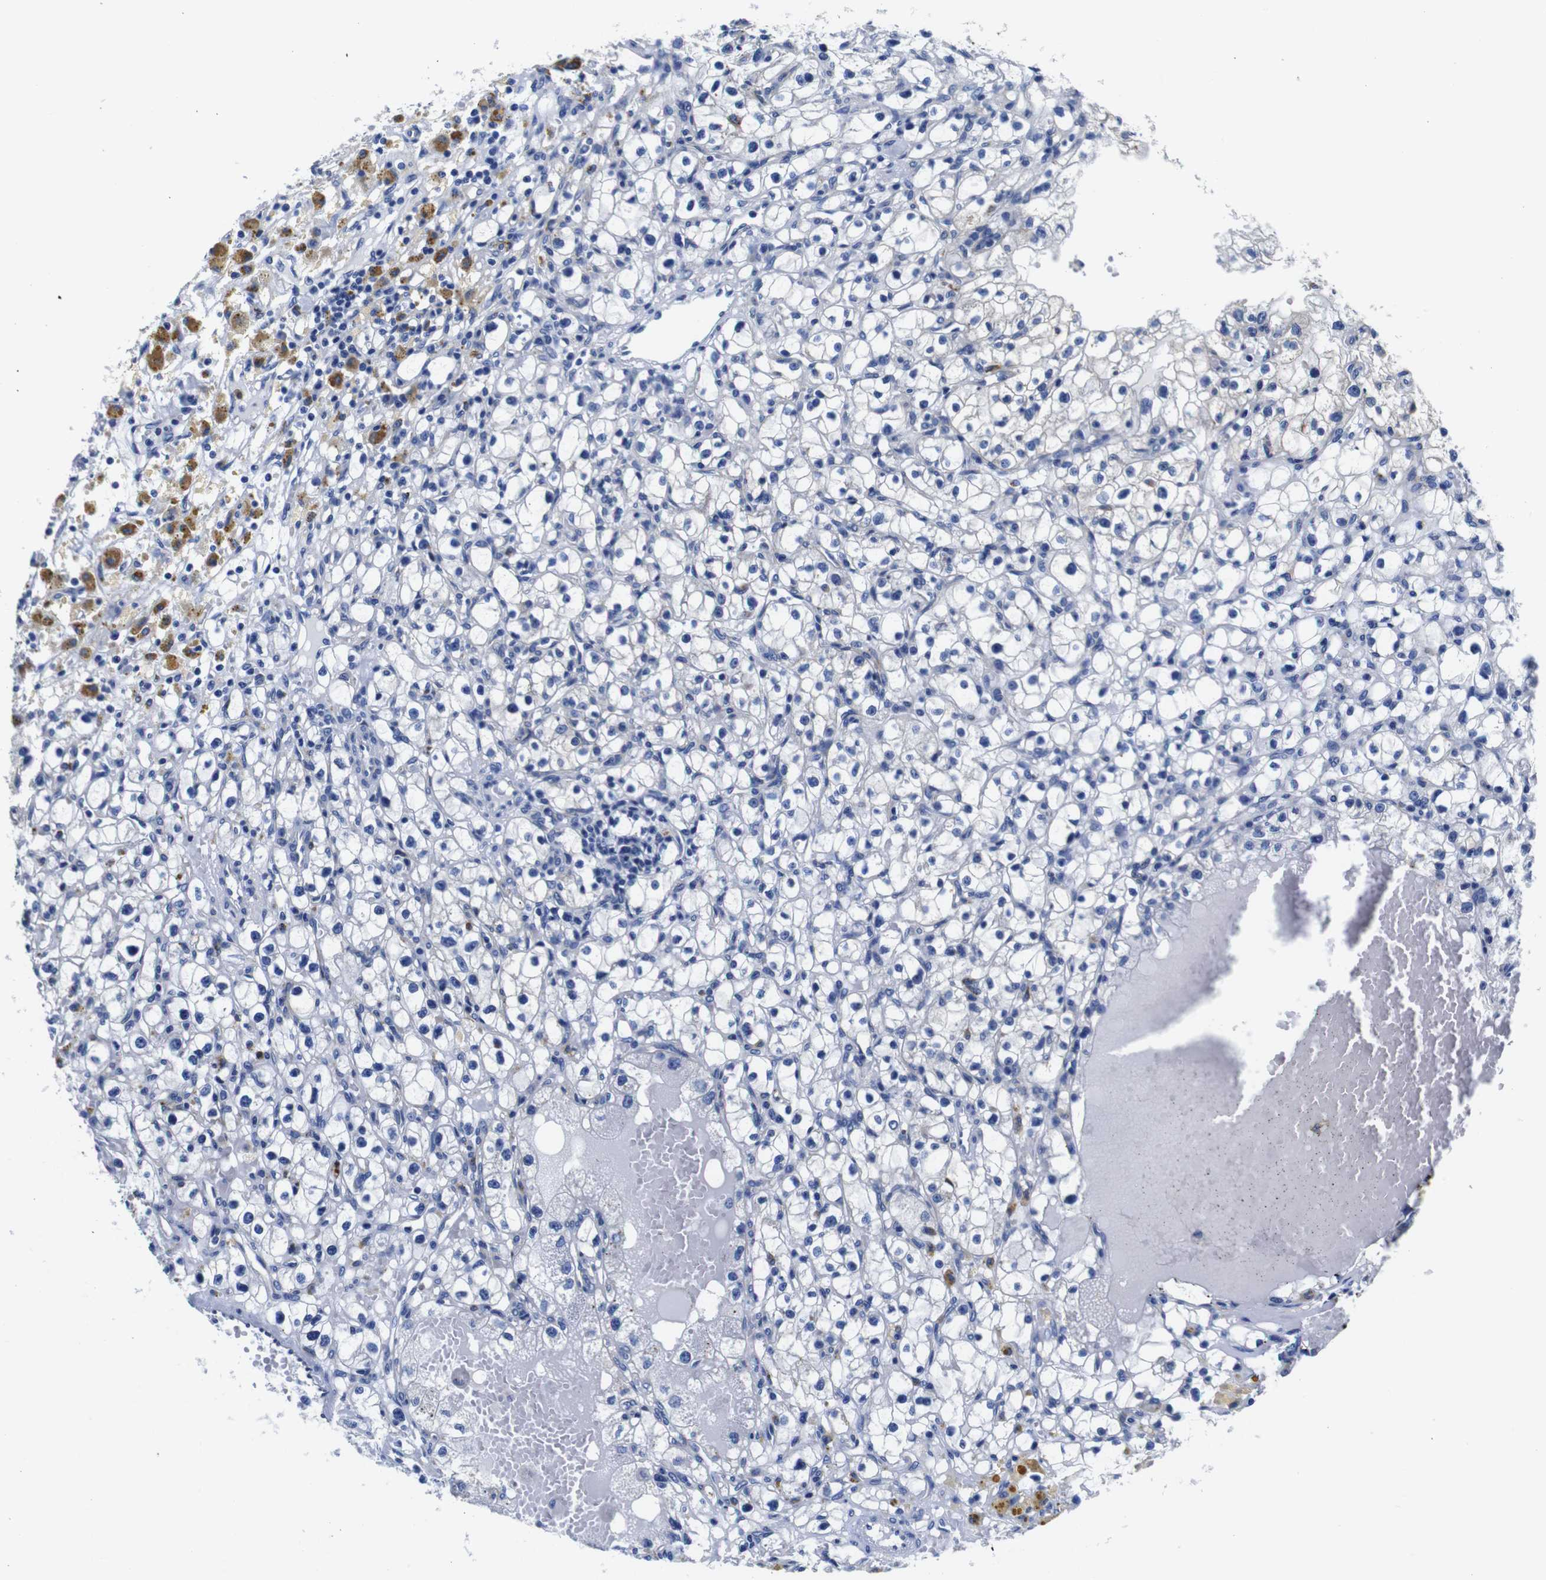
{"staining": {"intensity": "negative", "quantity": "none", "location": "none"}, "tissue": "renal cancer", "cell_type": "Tumor cells", "image_type": "cancer", "snomed": [{"axis": "morphology", "description": "Adenocarcinoma, NOS"}, {"axis": "topography", "description": "Kidney"}], "caption": "IHC of renal cancer (adenocarcinoma) demonstrates no positivity in tumor cells.", "gene": "GIMAP2", "patient": {"sex": "male", "age": 56}}